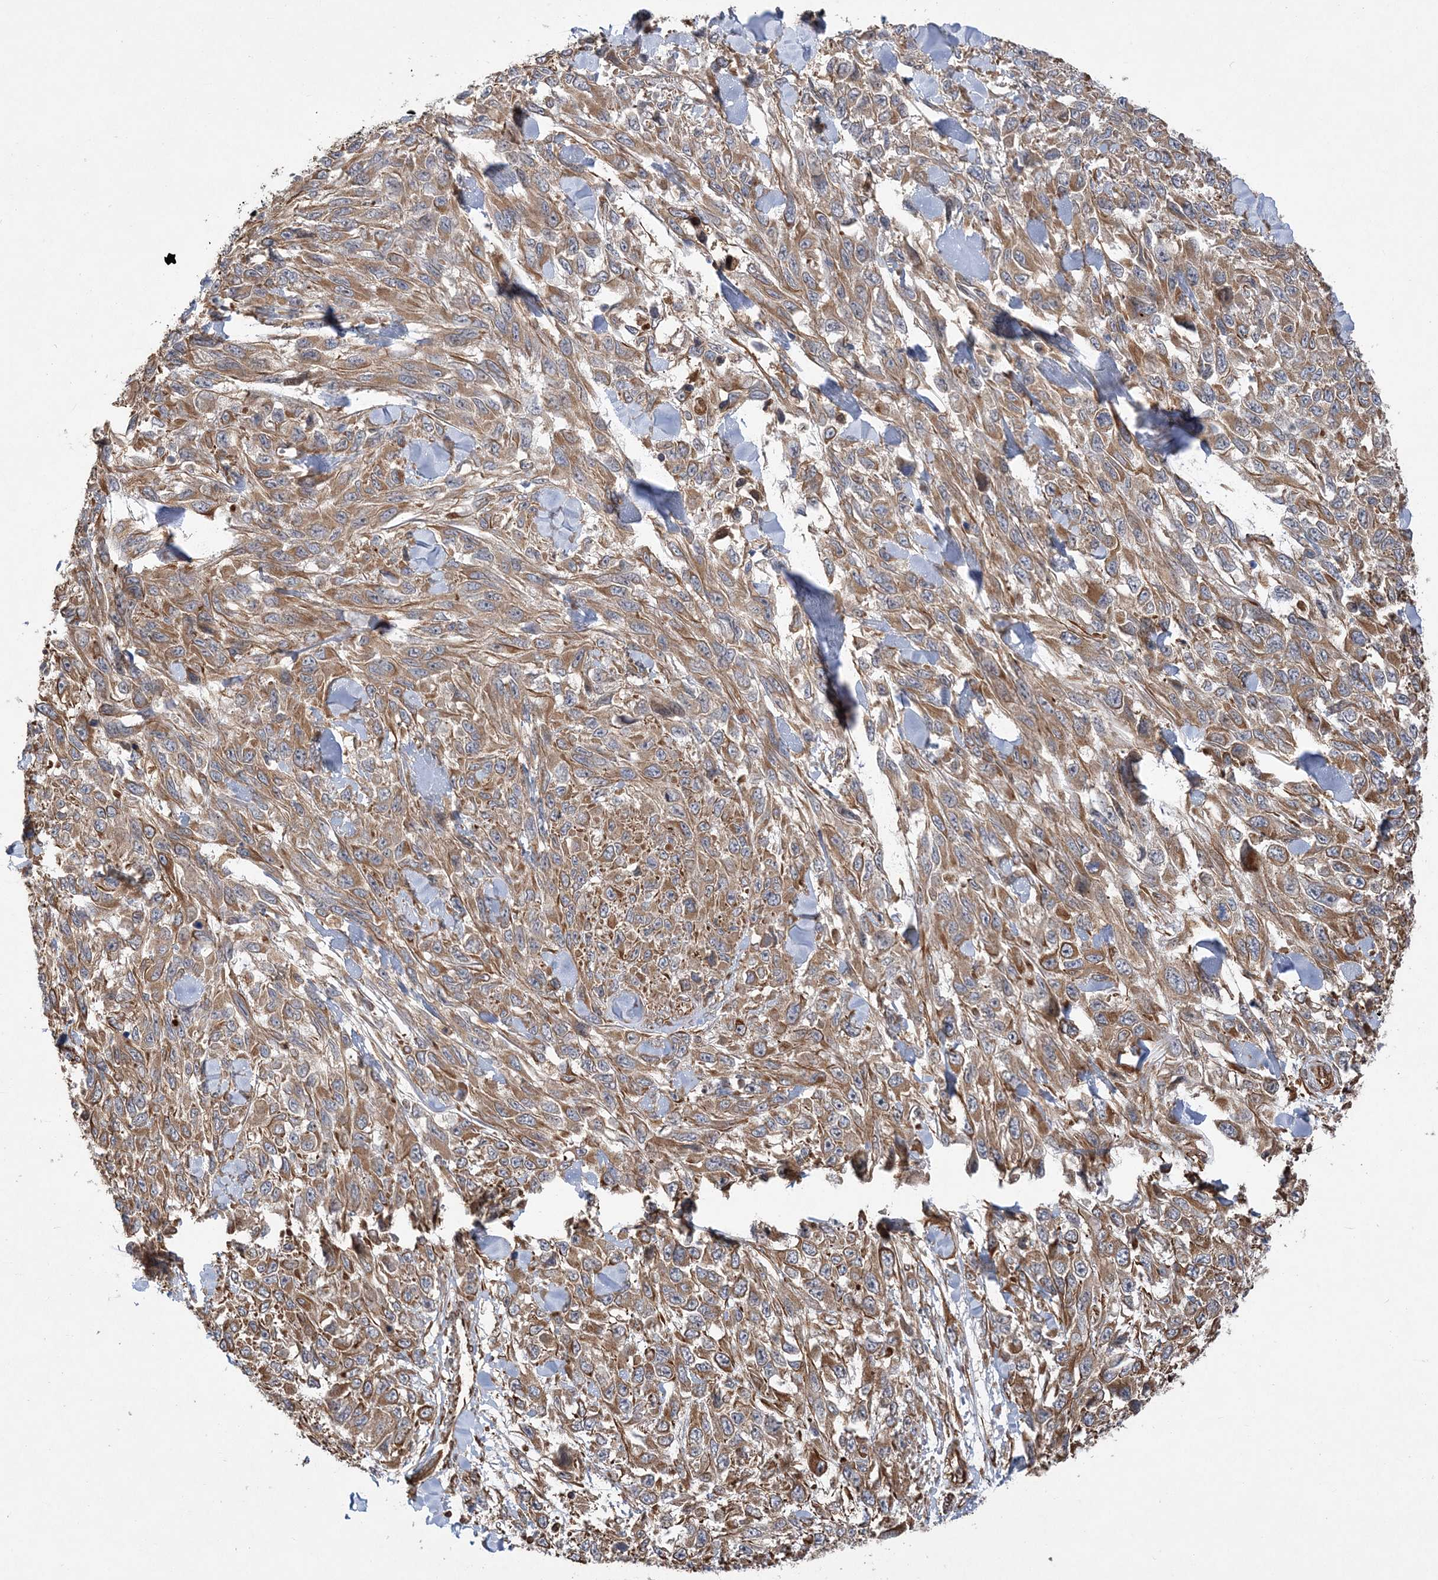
{"staining": {"intensity": "moderate", "quantity": ">75%", "location": "cytoplasmic/membranous"}, "tissue": "melanoma", "cell_type": "Tumor cells", "image_type": "cancer", "snomed": [{"axis": "morphology", "description": "Malignant melanoma, NOS"}, {"axis": "topography", "description": "Skin"}], "caption": "Immunohistochemistry (IHC) (DAB (3,3'-diaminobenzidine)) staining of malignant melanoma reveals moderate cytoplasmic/membranous protein staining in about >75% of tumor cells. (DAB IHC, brown staining for protein, blue staining for nuclei).", "gene": "FAM114A2", "patient": {"sex": "female", "age": 96}}